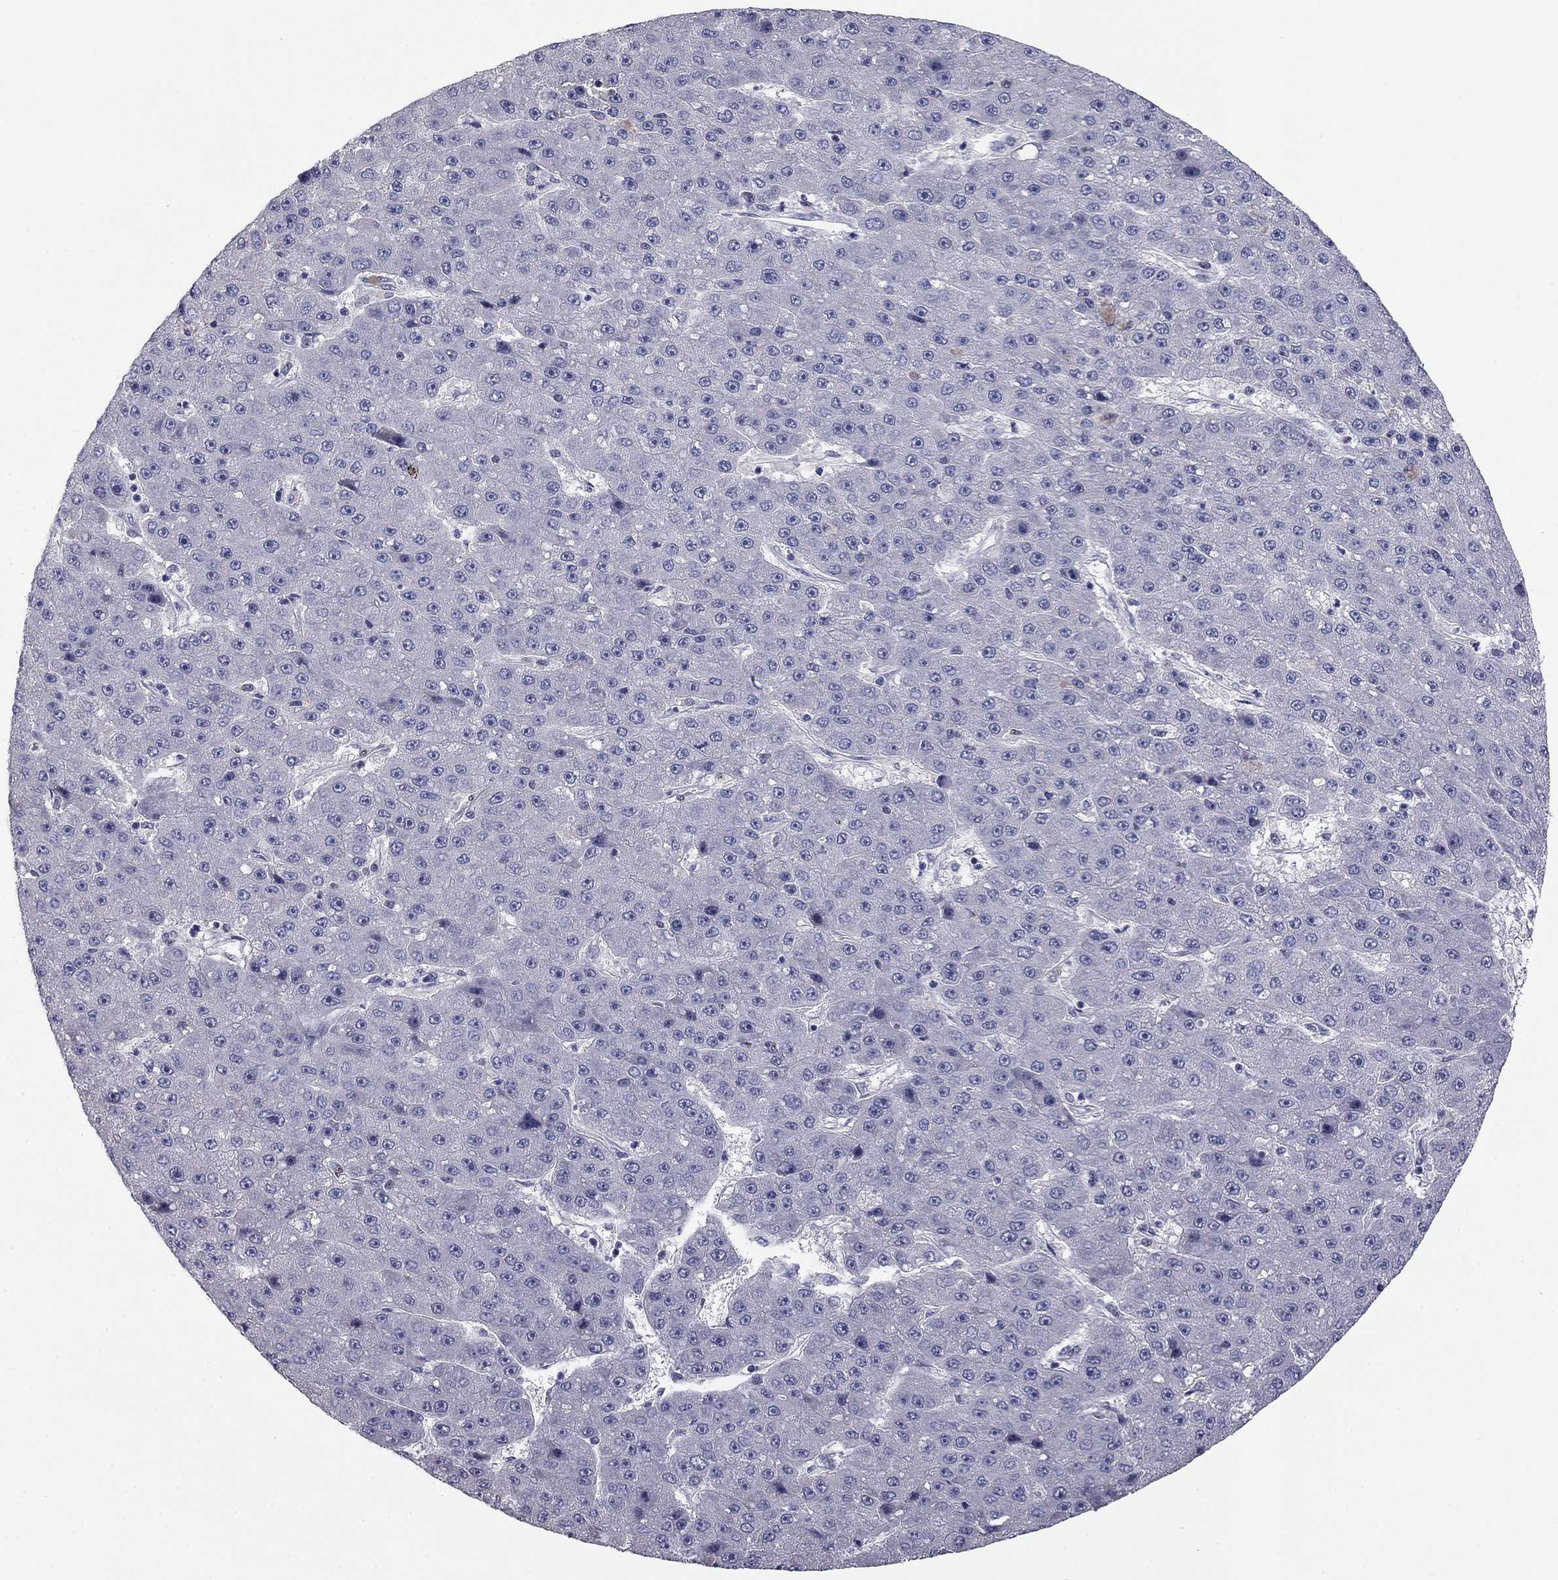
{"staining": {"intensity": "negative", "quantity": "none", "location": "none"}, "tissue": "liver cancer", "cell_type": "Tumor cells", "image_type": "cancer", "snomed": [{"axis": "morphology", "description": "Carcinoma, Hepatocellular, NOS"}, {"axis": "topography", "description": "Liver"}], "caption": "The micrograph demonstrates no staining of tumor cells in liver hepatocellular carcinoma.", "gene": "SEPTIN3", "patient": {"sex": "male", "age": 67}}